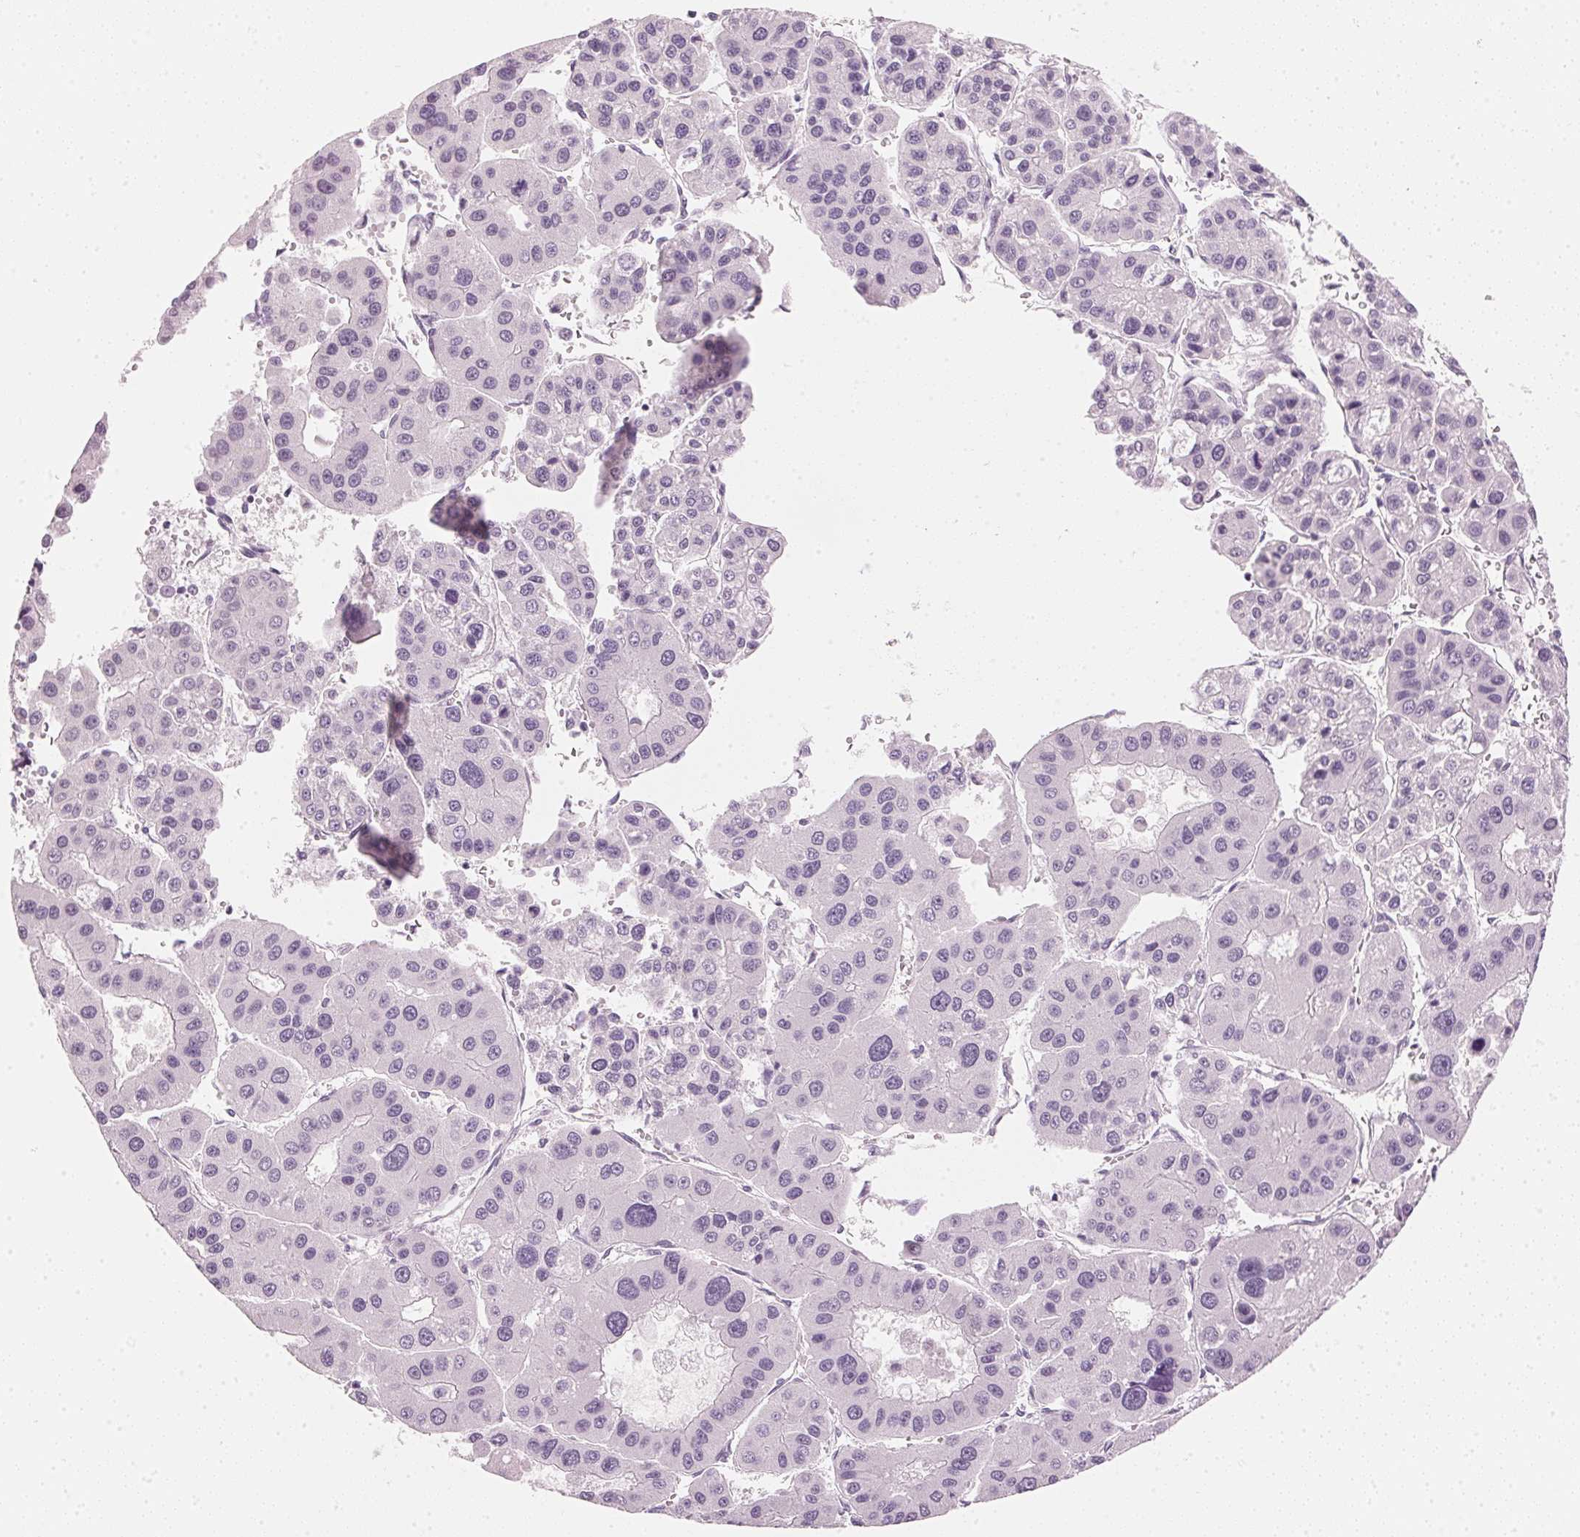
{"staining": {"intensity": "negative", "quantity": "none", "location": "none"}, "tissue": "liver cancer", "cell_type": "Tumor cells", "image_type": "cancer", "snomed": [{"axis": "morphology", "description": "Carcinoma, Hepatocellular, NOS"}, {"axis": "topography", "description": "Liver"}], "caption": "A micrograph of liver cancer (hepatocellular carcinoma) stained for a protein displays no brown staining in tumor cells.", "gene": "IGFBP1", "patient": {"sex": "male", "age": 73}}